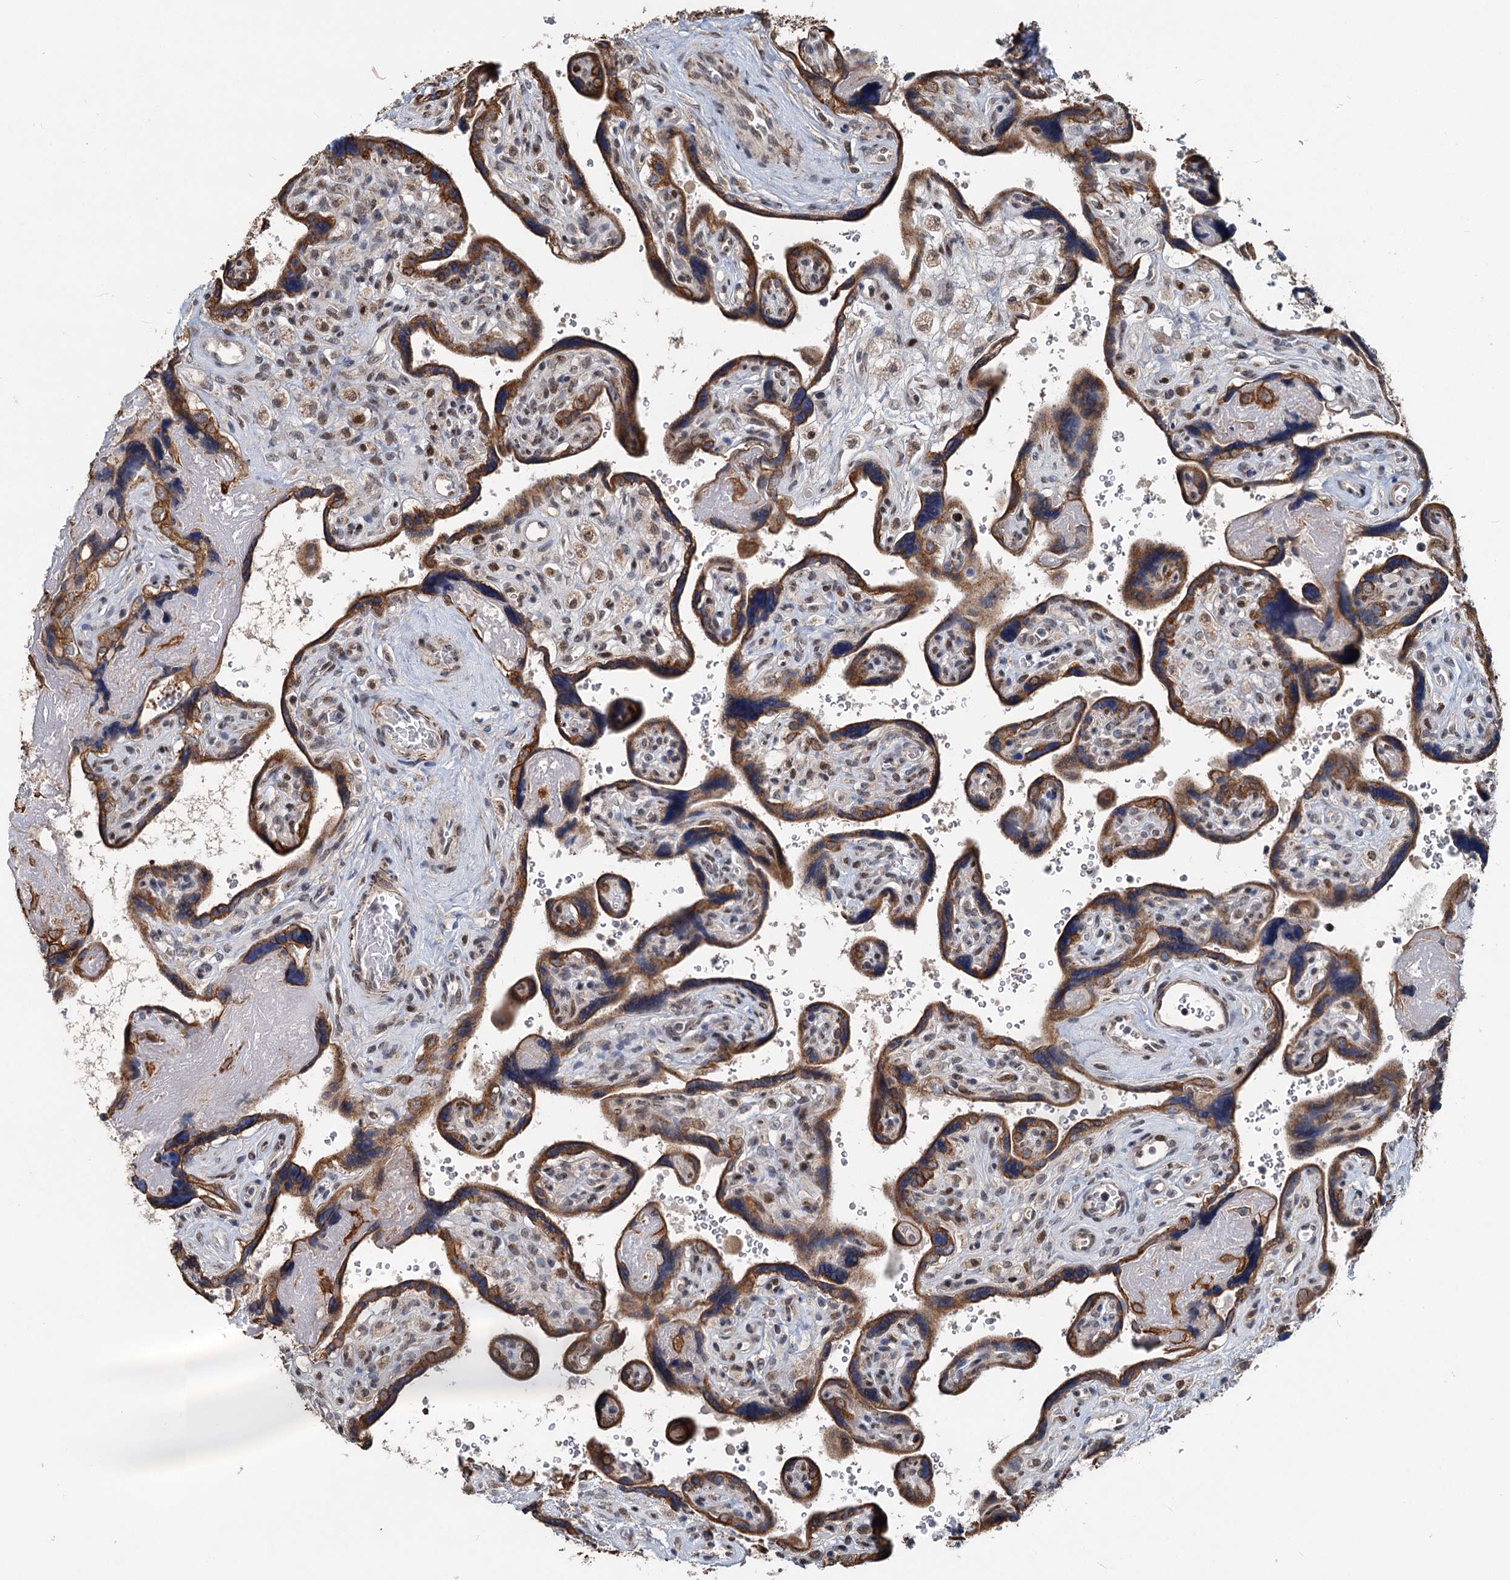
{"staining": {"intensity": "strong", "quantity": ">75%", "location": "cytoplasmic/membranous"}, "tissue": "placenta", "cell_type": "Trophoblastic cells", "image_type": "normal", "snomed": [{"axis": "morphology", "description": "Normal tissue, NOS"}, {"axis": "topography", "description": "Placenta"}], "caption": "The photomicrograph demonstrates a brown stain indicating the presence of a protein in the cytoplasmic/membranous of trophoblastic cells in placenta.", "gene": "RITA1", "patient": {"sex": "female", "age": 39}}